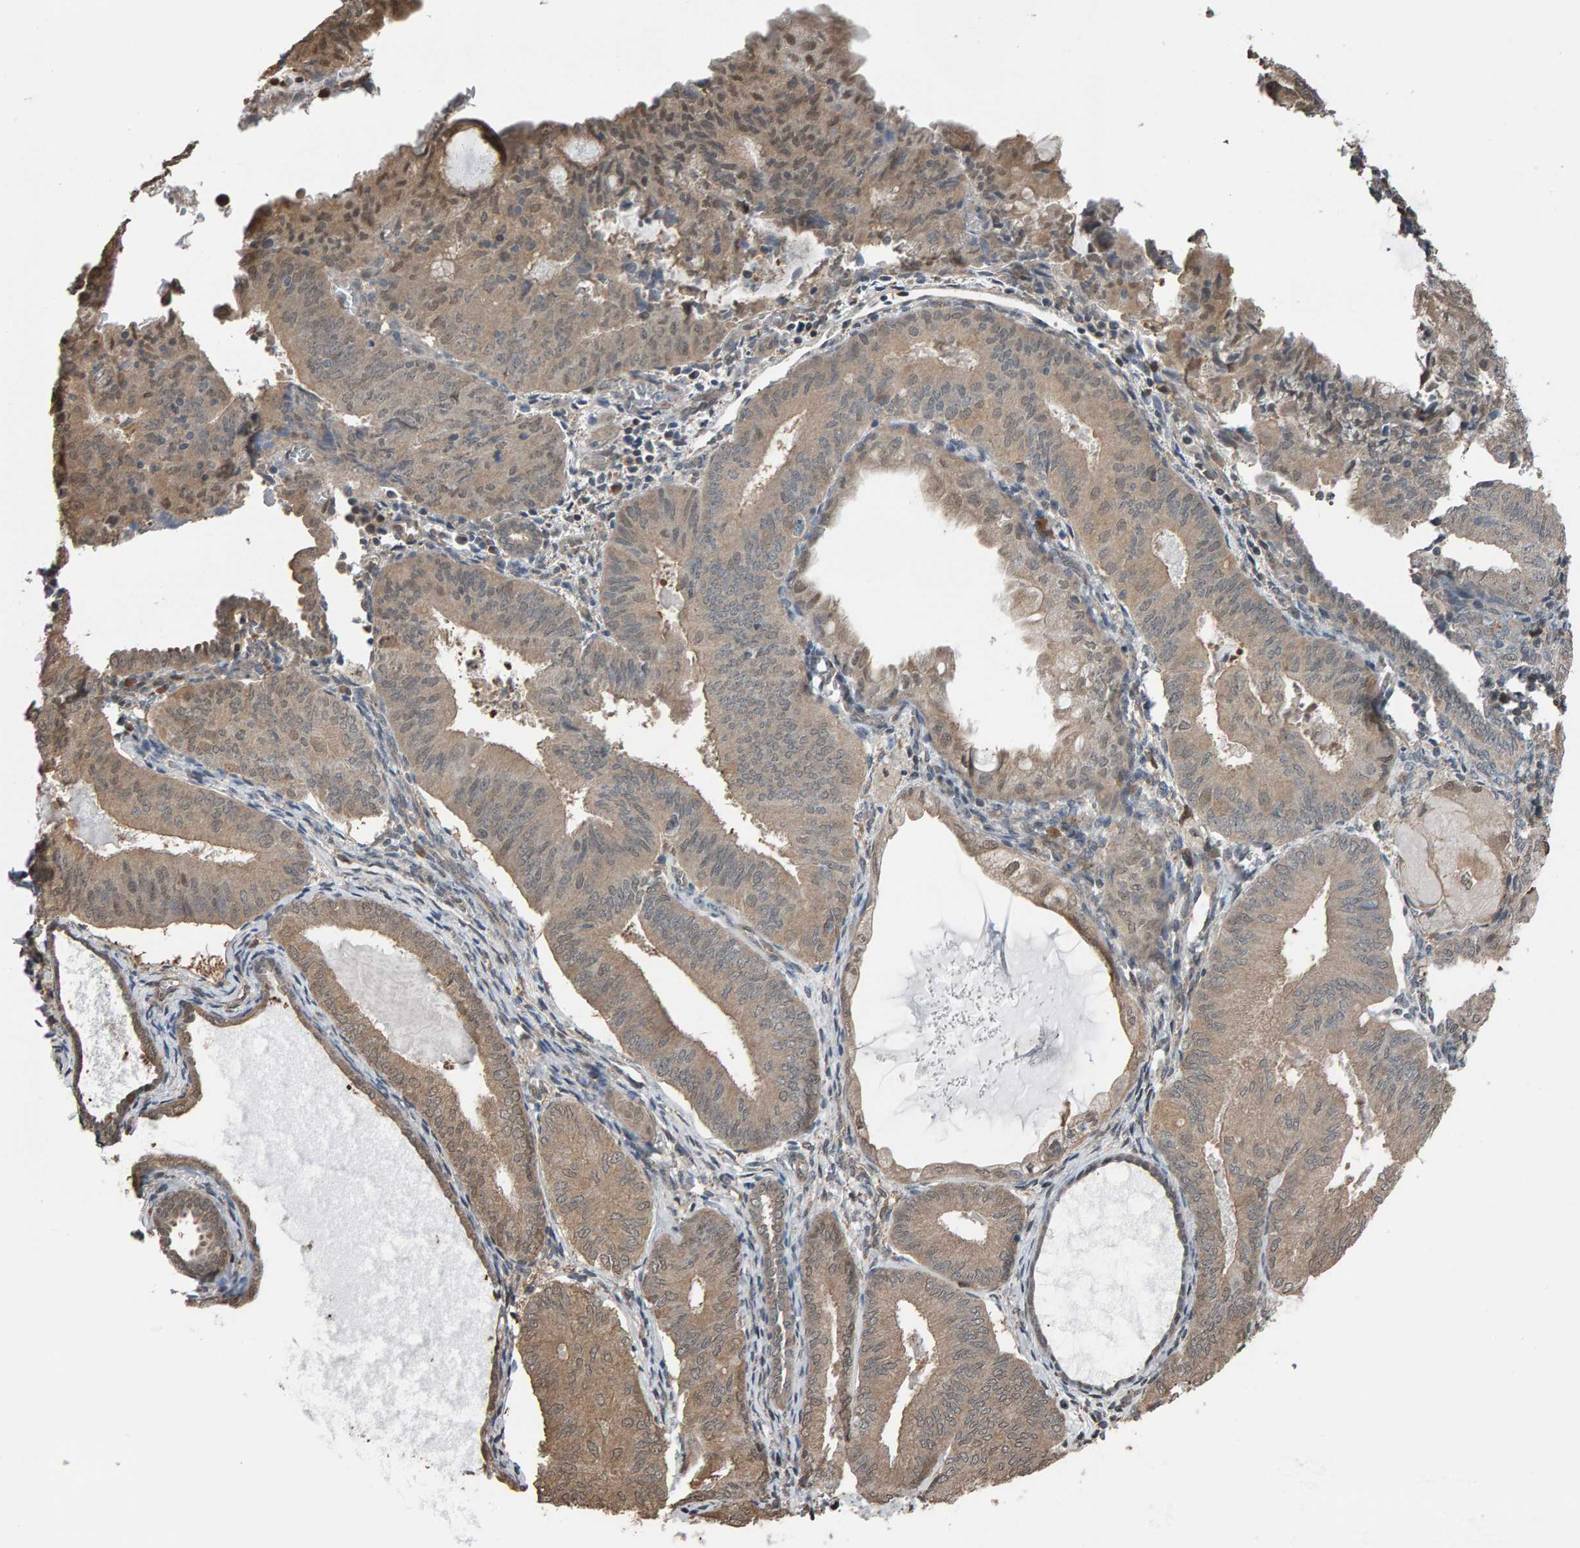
{"staining": {"intensity": "weak", "quantity": ">75%", "location": "cytoplasmic/membranous"}, "tissue": "endometrial cancer", "cell_type": "Tumor cells", "image_type": "cancer", "snomed": [{"axis": "morphology", "description": "Adenocarcinoma, NOS"}, {"axis": "topography", "description": "Endometrium"}], "caption": "Endometrial cancer (adenocarcinoma) was stained to show a protein in brown. There is low levels of weak cytoplasmic/membranous staining in about >75% of tumor cells. Nuclei are stained in blue.", "gene": "COASY", "patient": {"sex": "female", "age": 81}}